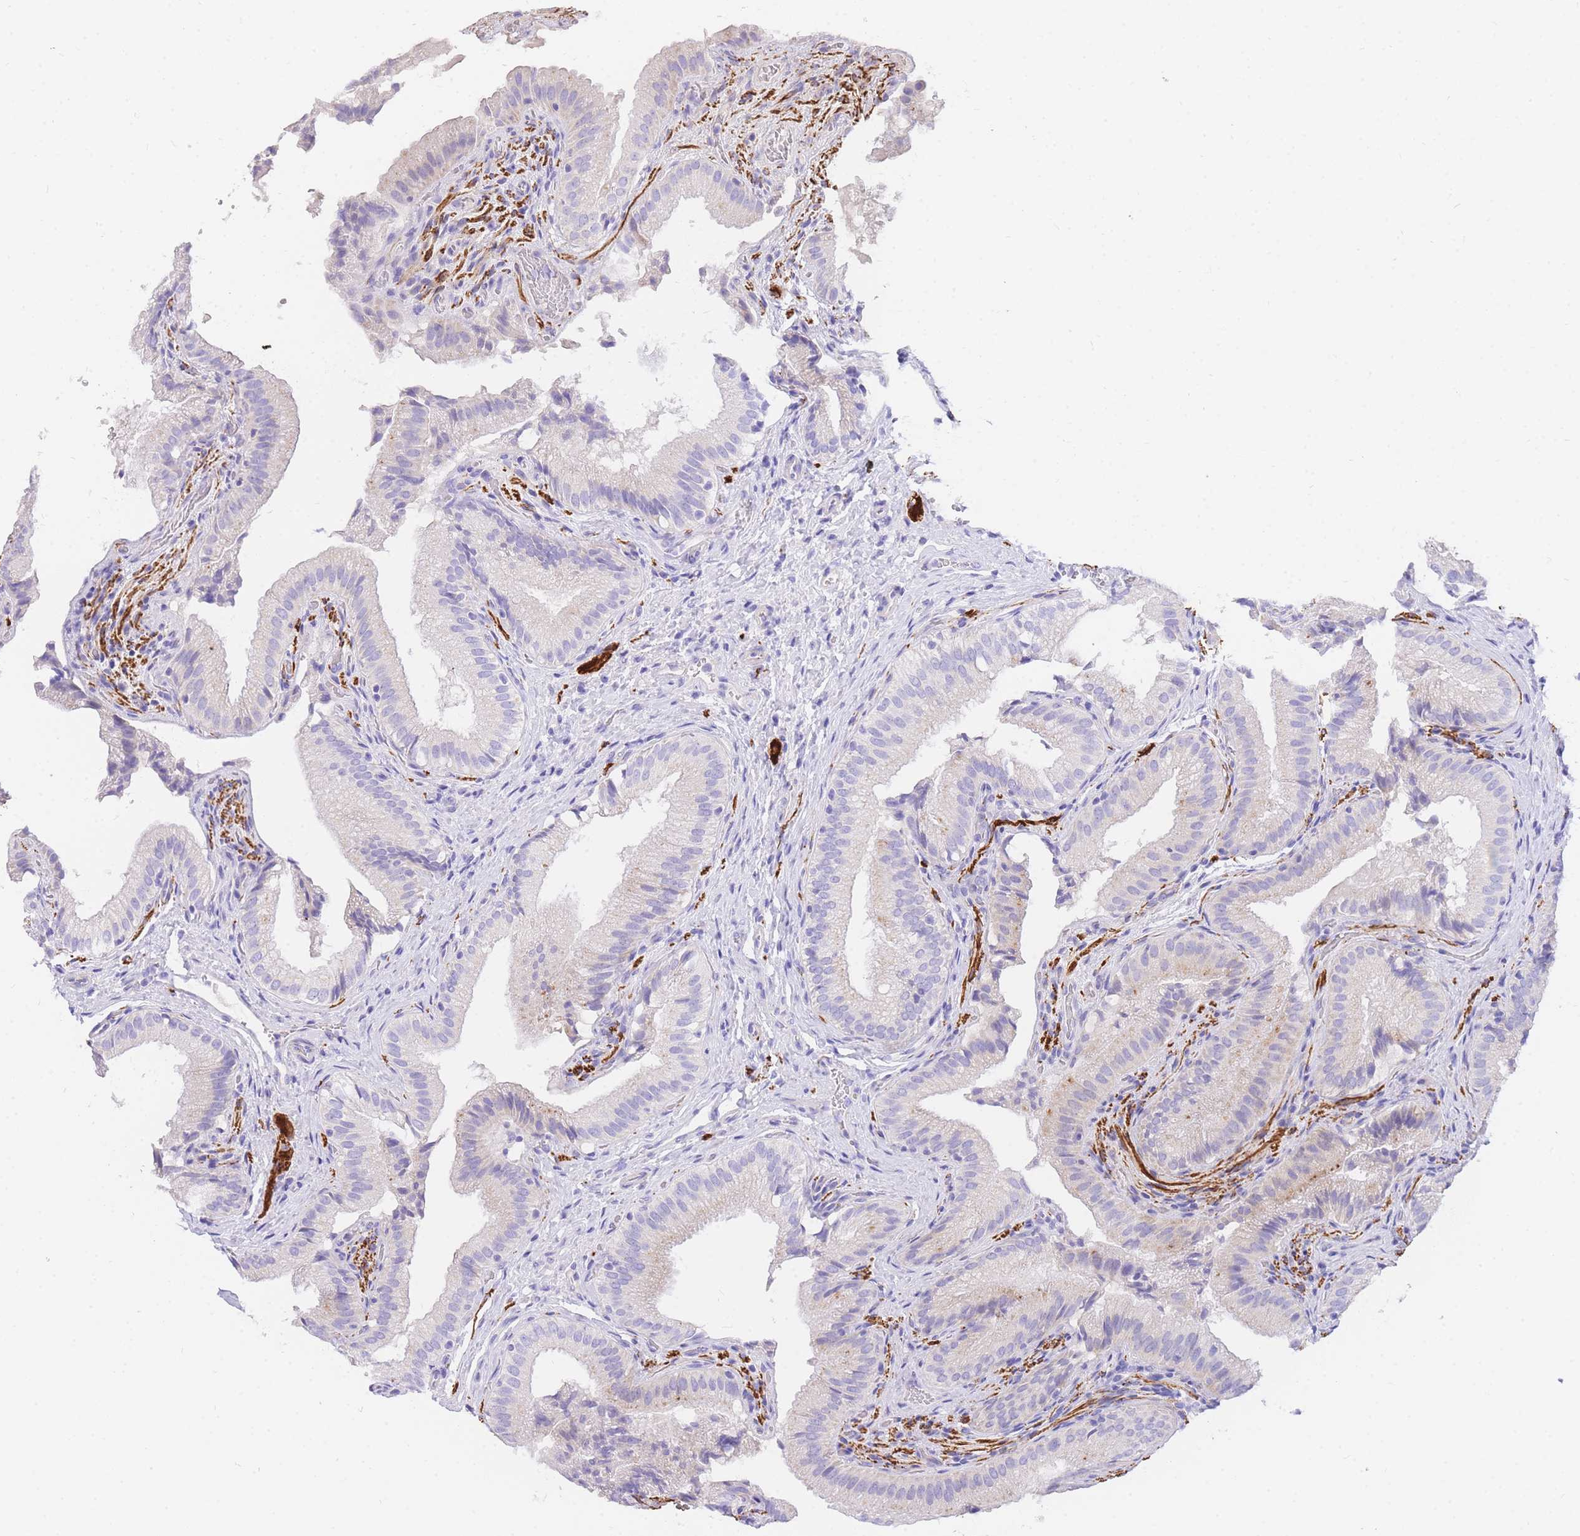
{"staining": {"intensity": "moderate", "quantity": "<25%", "location": "cytoplasmic/membranous"}, "tissue": "gallbladder", "cell_type": "Glandular cells", "image_type": "normal", "snomed": [{"axis": "morphology", "description": "Normal tissue, NOS"}, {"axis": "topography", "description": "Gallbladder"}], "caption": "Immunohistochemical staining of benign gallbladder reveals <25% levels of moderate cytoplasmic/membranous protein expression in approximately <25% of glandular cells.", "gene": "UPK1A", "patient": {"sex": "female", "age": 30}}